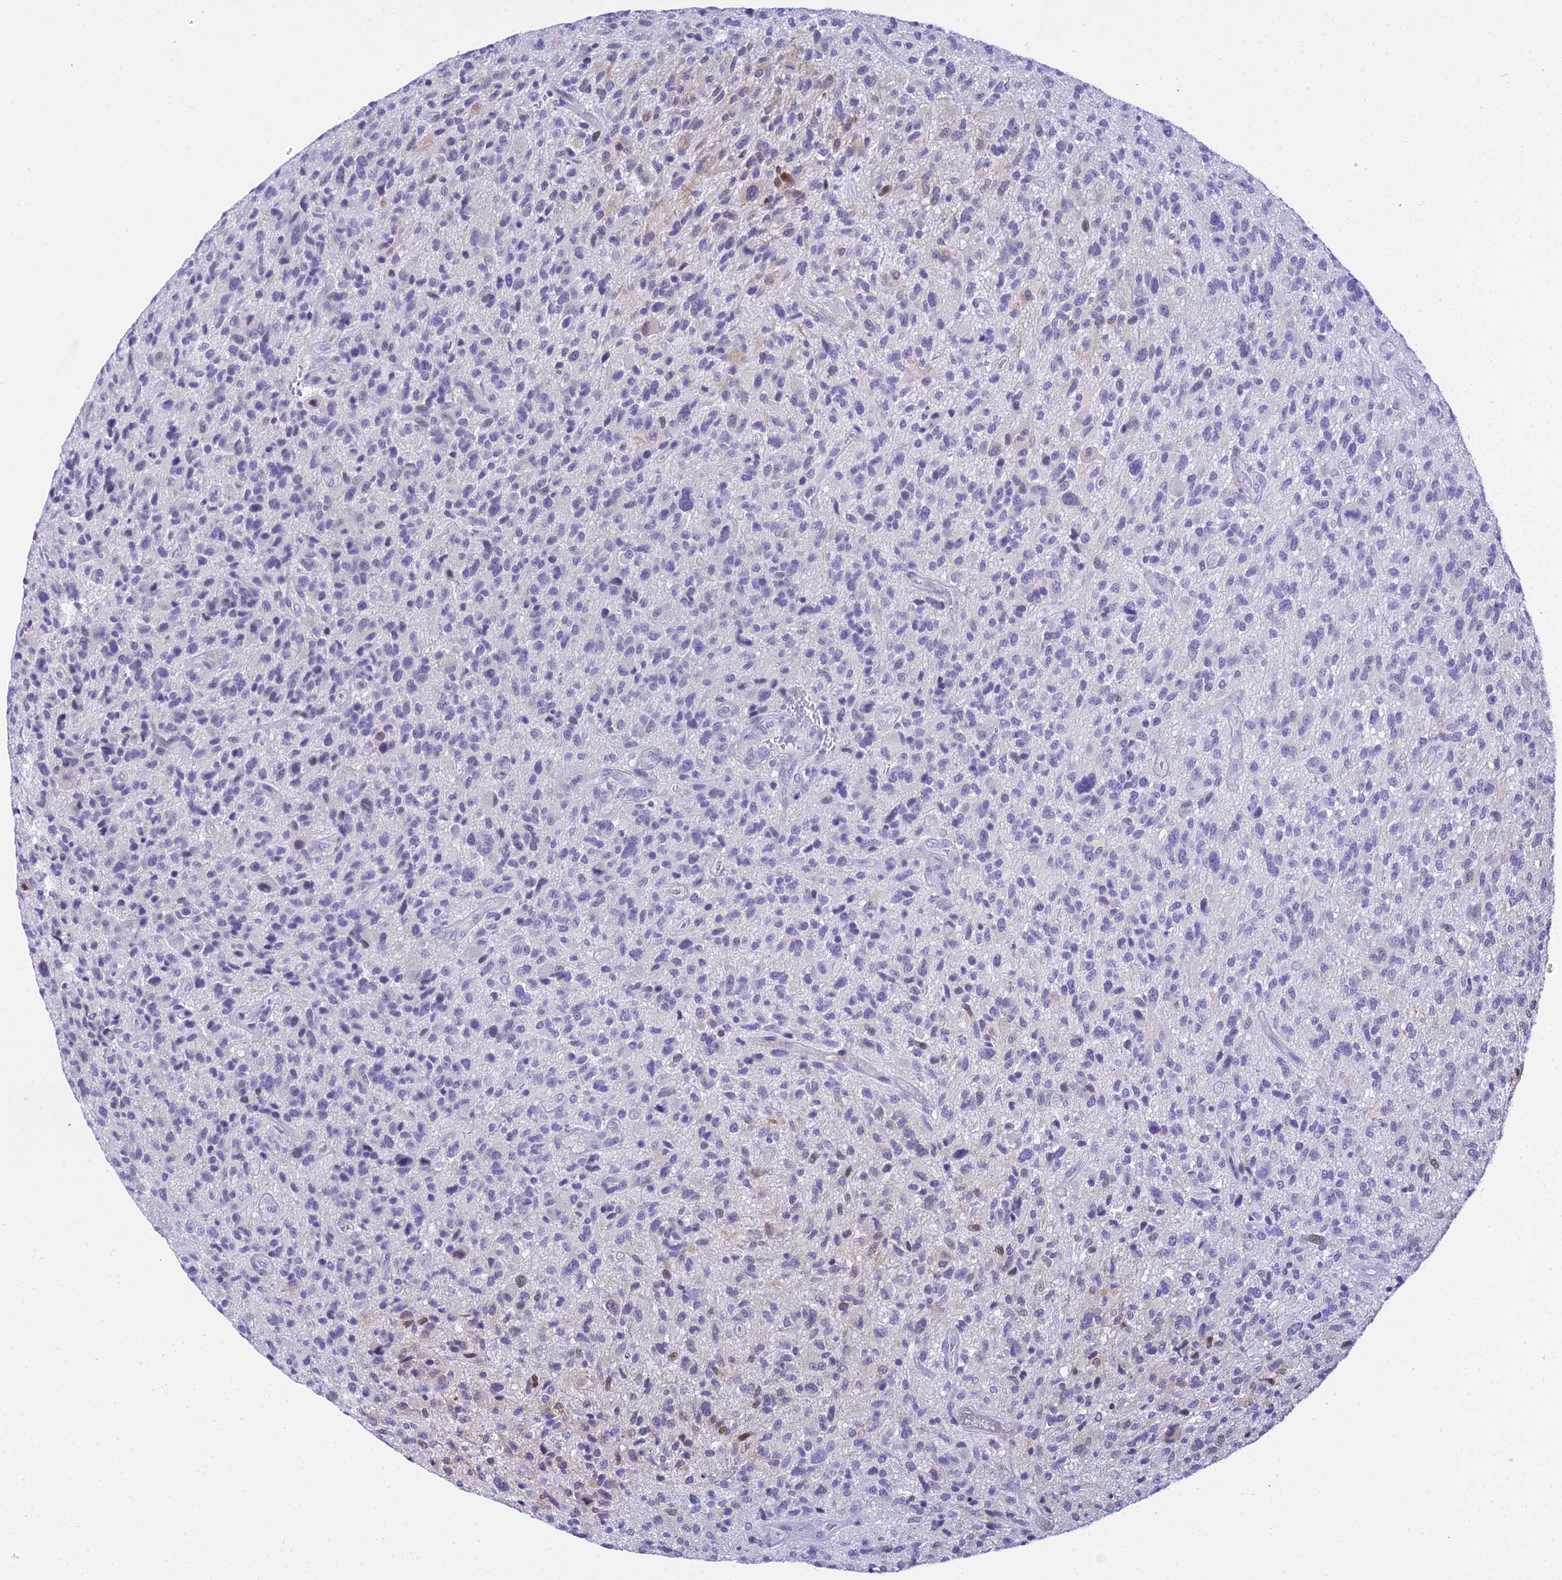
{"staining": {"intensity": "negative", "quantity": "none", "location": "none"}, "tissue": "glioma", "cell_type": "Tumor cells", "image_type": "cancer", "snomed": [{"axis": "morphology", "description": "Glioma, malignant, High grade"}, {"axis": "topography", "description": "Brain"}], "caption": "Micrograph shows no significant protein positivity in tumor cells of malignant high-grade glioma.", "gene": "ZMIZ1", "patient": {"sex": "male", "age": 47}}